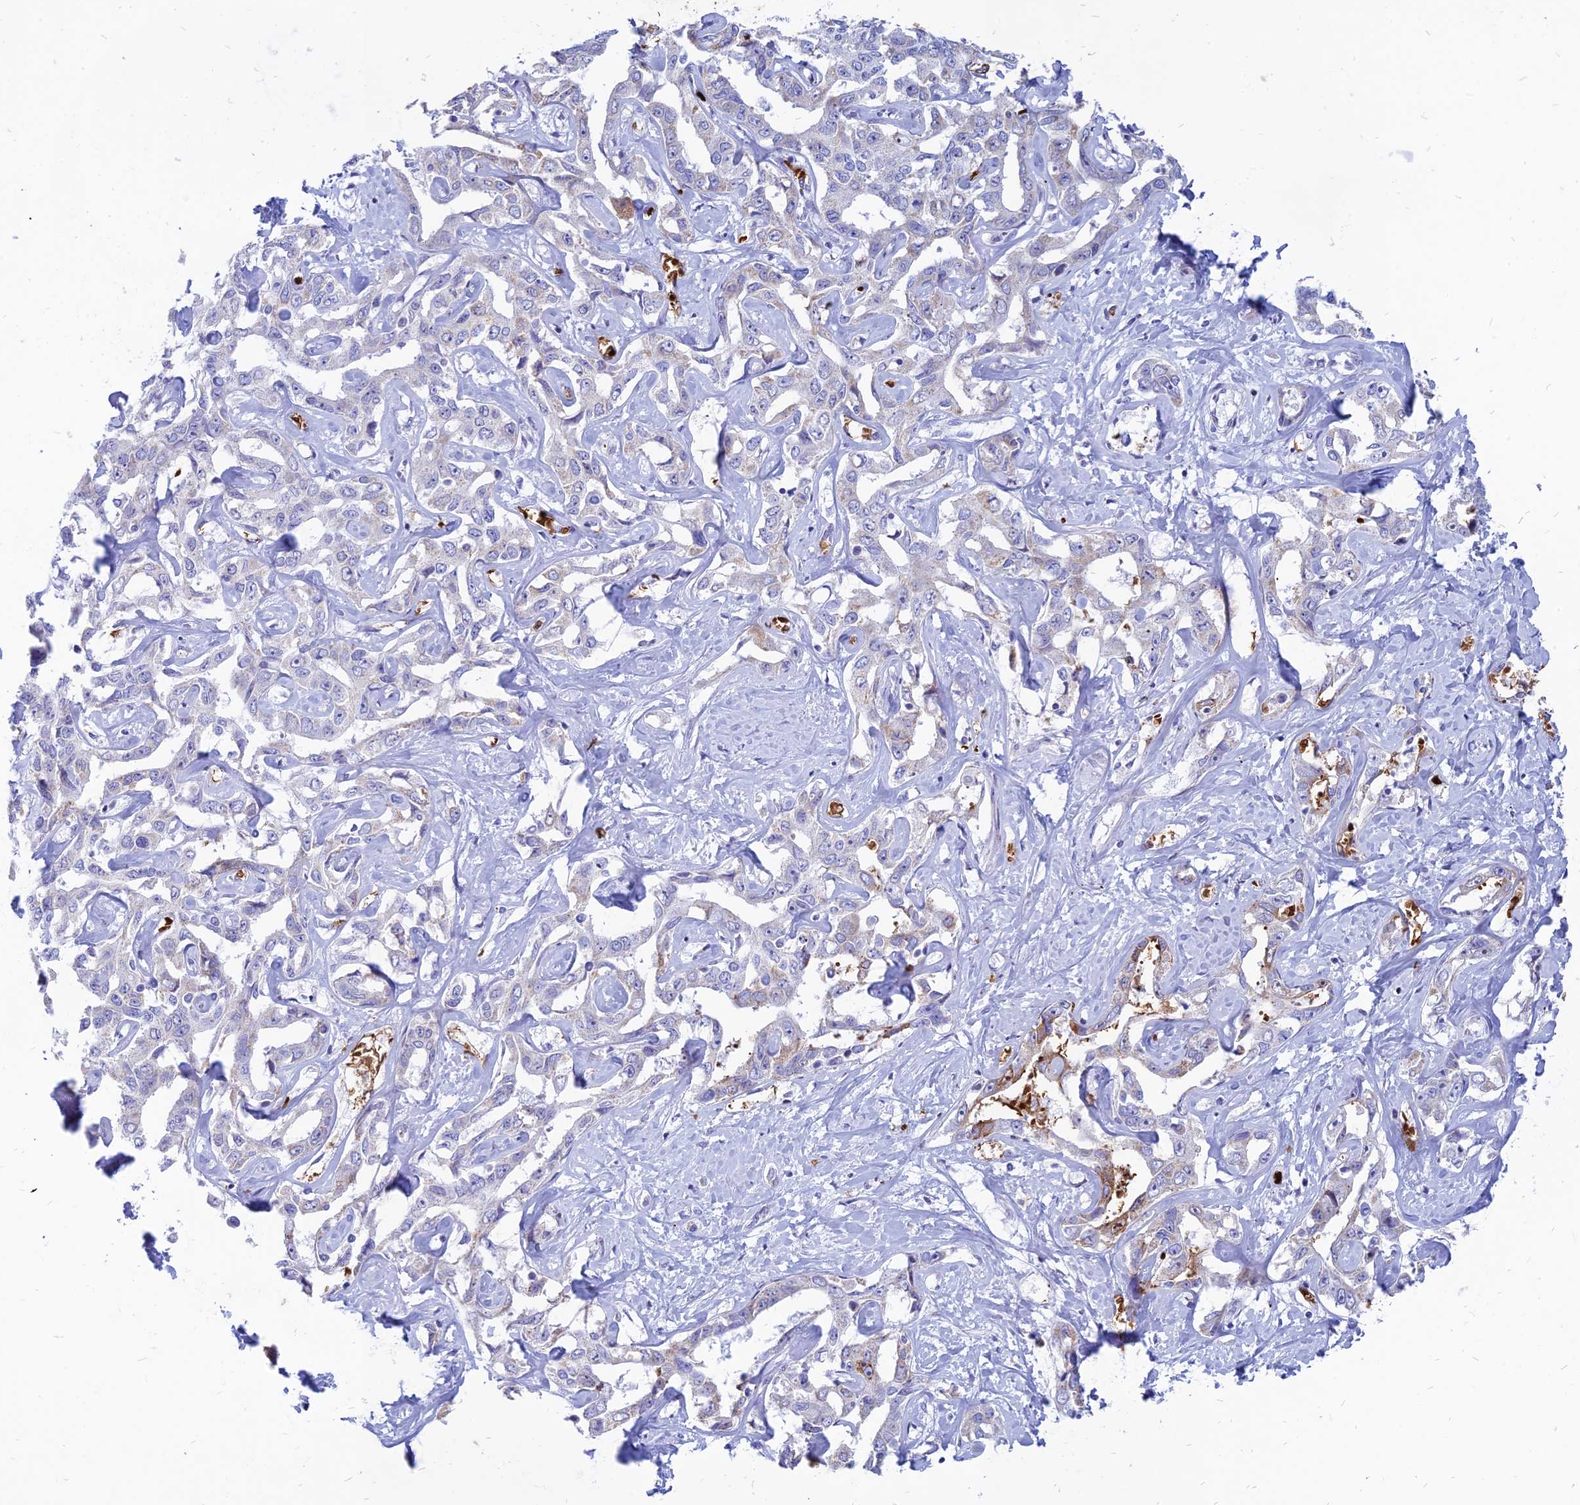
{"staining": {"intensity": "negative", "quantity": "none", "location": "none"}, "tissue": "liver cancer", "cell_type": "Tumor cells", "image_type": "cancer", "snomed": [{"axis": "morphology", "description": "Cholangiocarcinoma"}, {"axis": "topography", "description": "Liver"}], "caption": "Tumor cells are negative for brown protein staining in cholangiocarcinoma (liver).", "gene": "HHAT", "patient": {"sex": "male", "age": 59}}